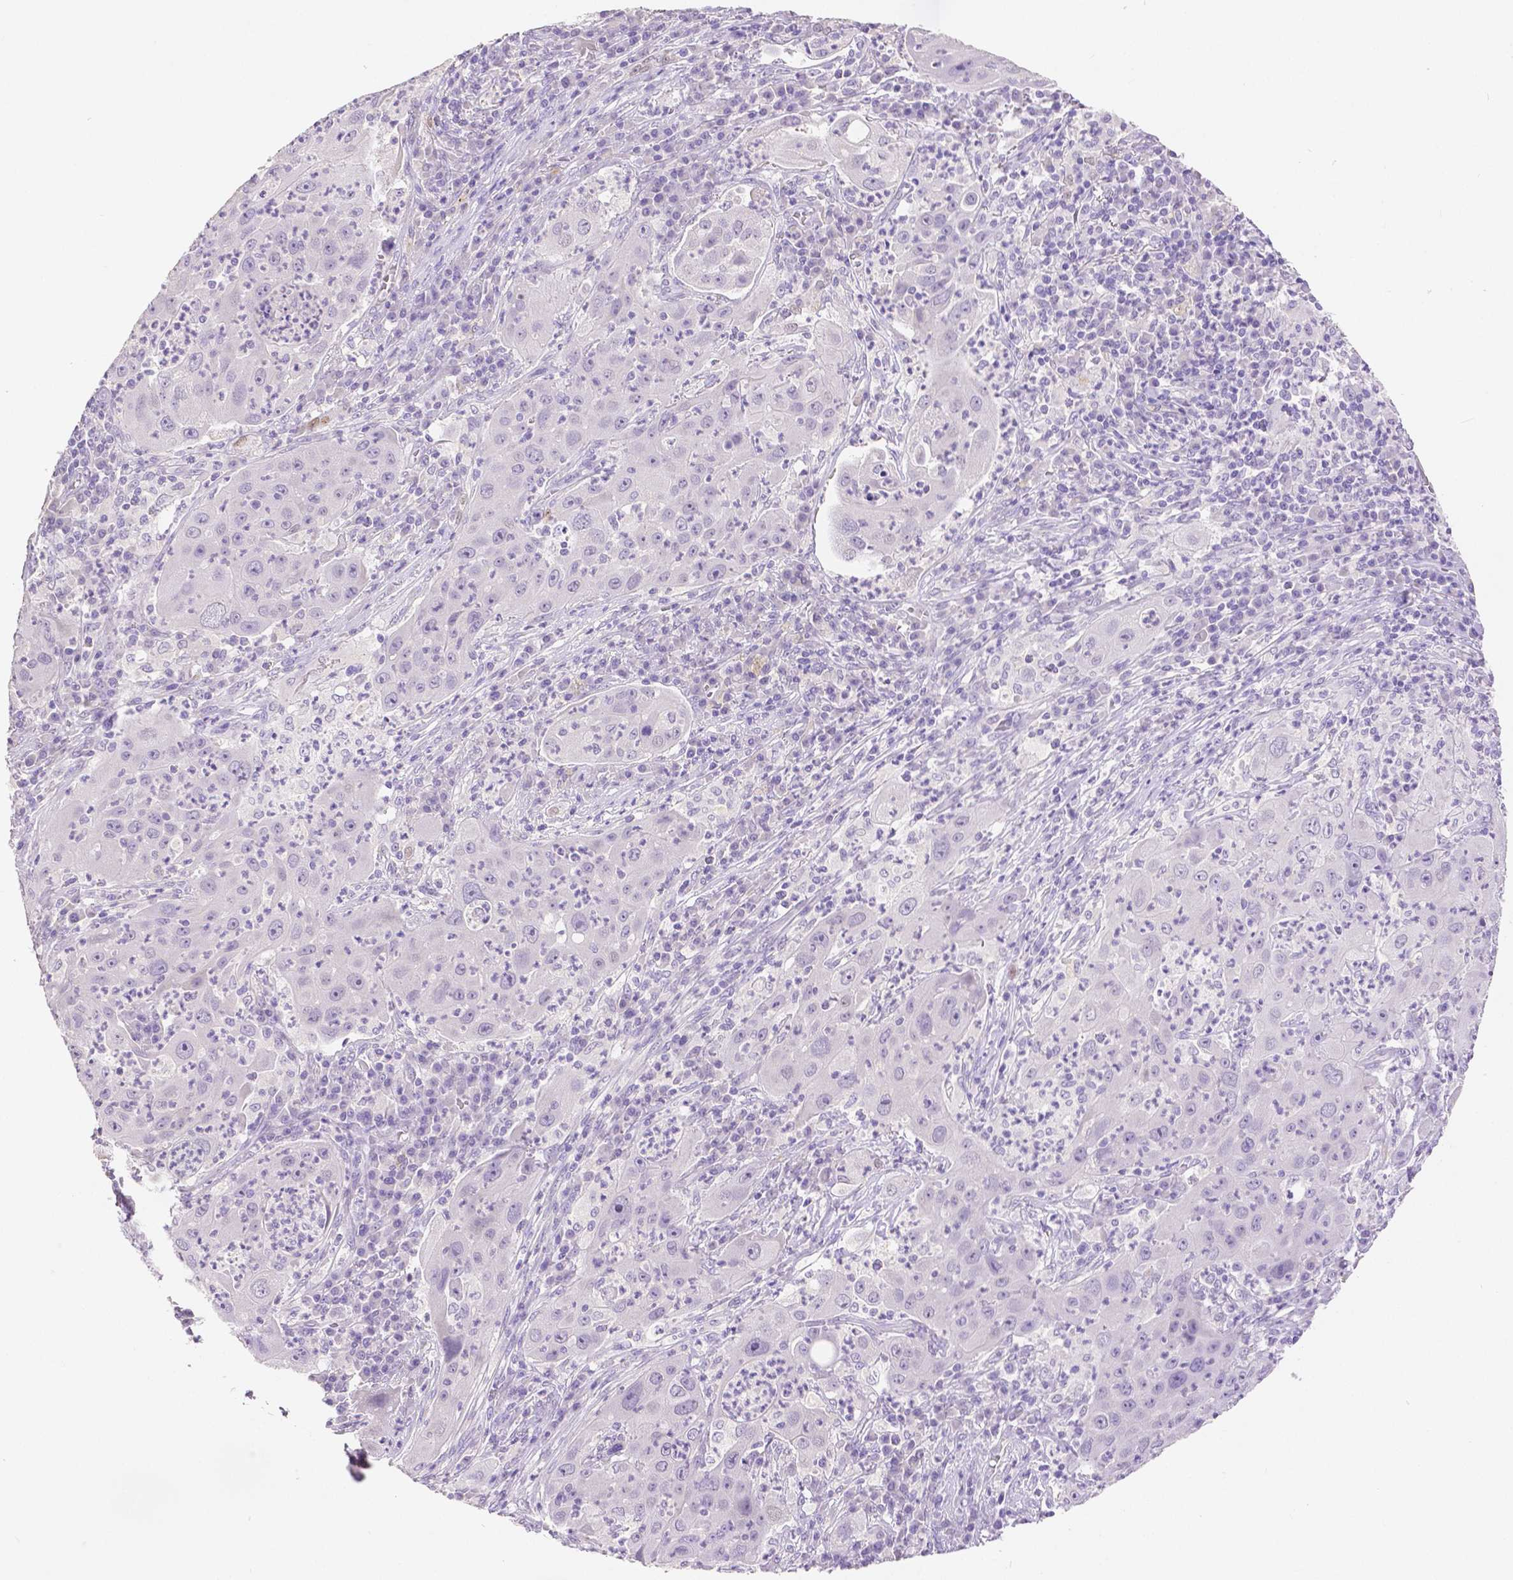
{"staining": {"intensity": "negative", "quantity": "none", "location": "none"}, "tissue": "lung cancer", "cell_type": "Tumor cells", "image_type": "cancer", "snomed": [{"axis": "morphology", "description": "Squamous cell carcinoma, NOS"}, {"axis": "topography", "description": "Lung"}], "caption": "Tumor cells show no significant expression in lung cancer (squamous cell carcinoma).", "gene": "HNF1B", "patient": {"sex": "female", "age": 59}}